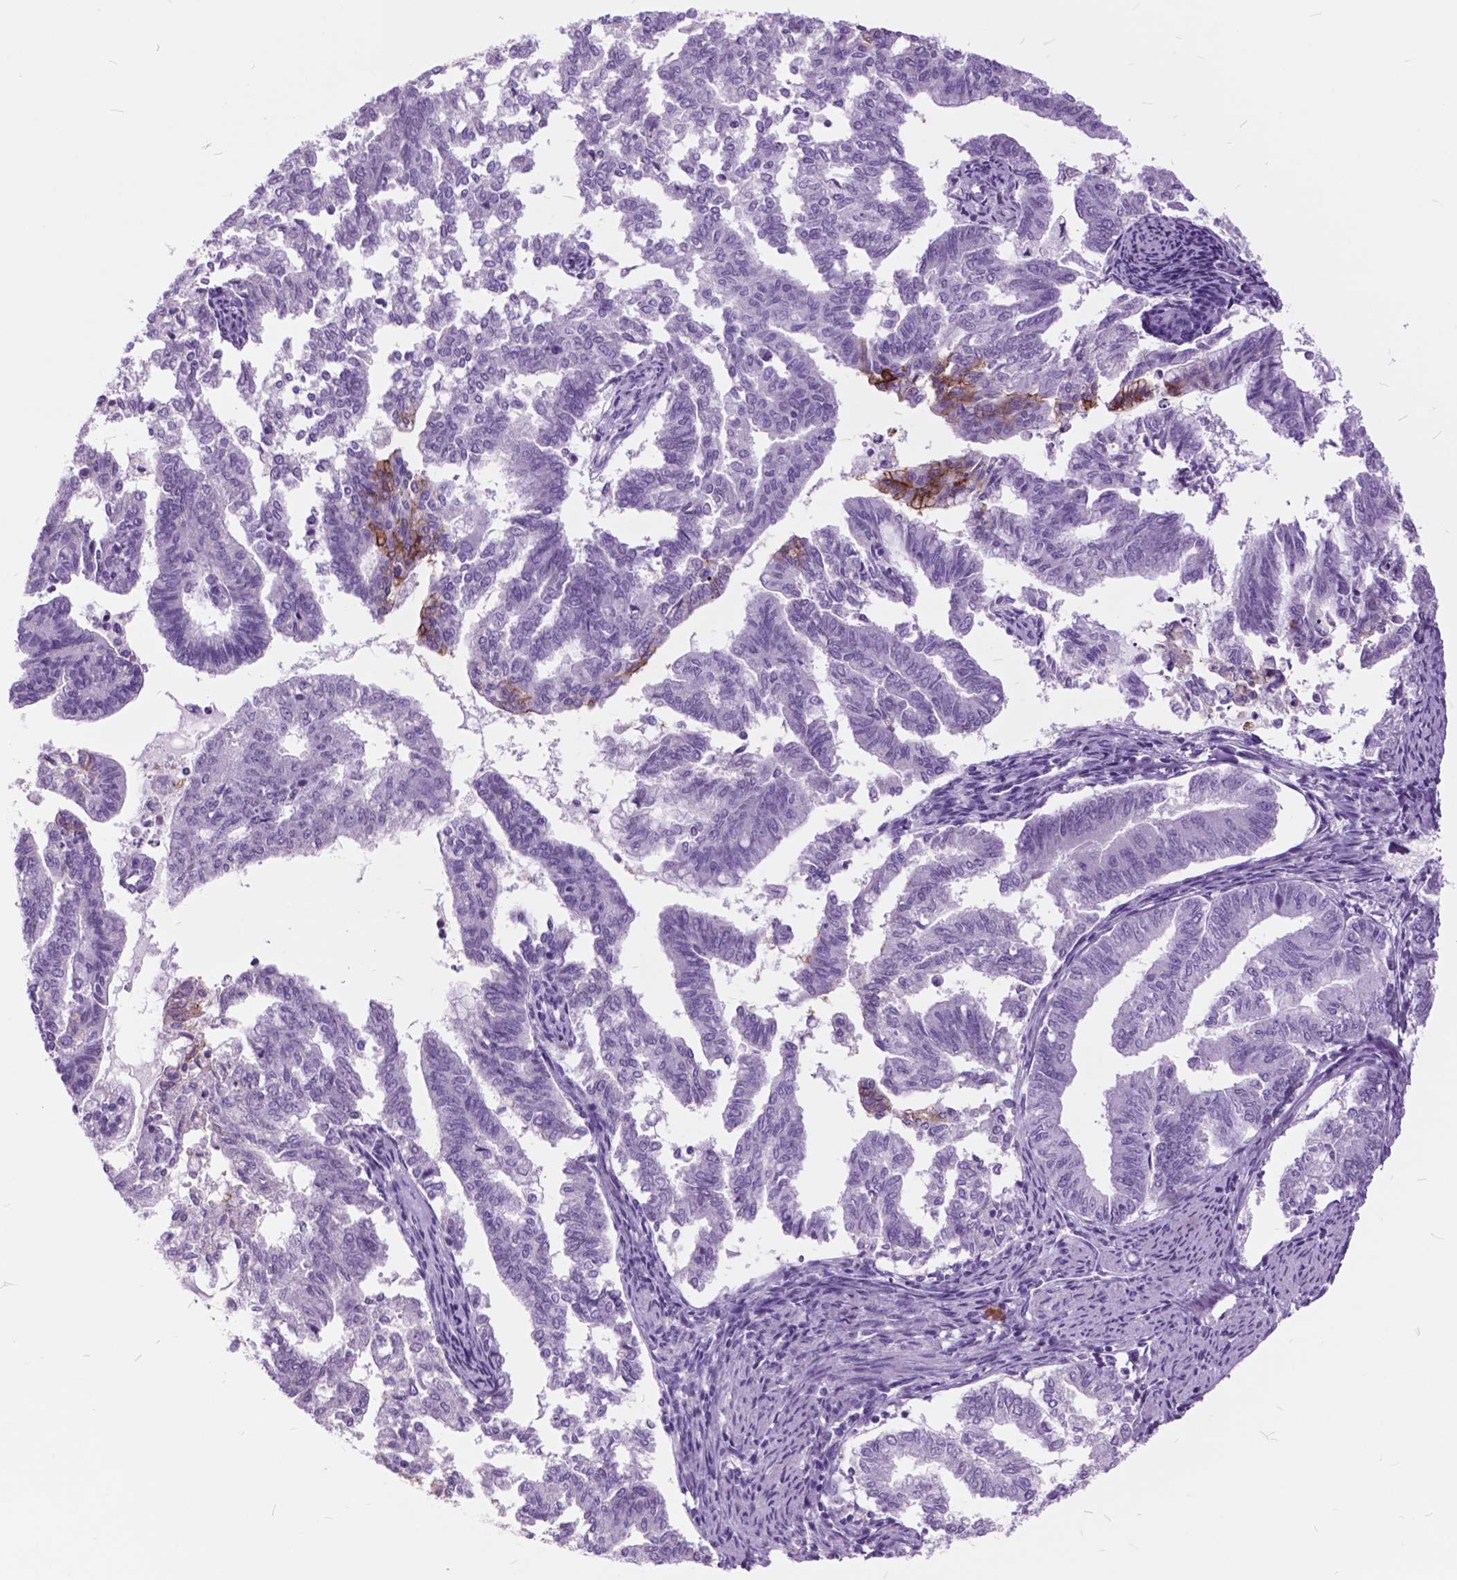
{"staining": {"intensity": "moderate", "quantity": "<25%", "location": "cytoplasmic/membranous"}, "tissue": "endometrial cancer", "cell_type": "Tumor cells", "image_type": "cancer", "snomed": [{"axis": "morphology", "description": "Adenocarcinoma, NOS"}, {"axis": "topography", "description": "Endometrium"}], "caption": "This micrograph shows immunohistochemistry (IHC) staining of endometrial cancer, with low moderate cytoplasmic/membranous expression in approximately <25% of tumor cells.", "gene": "GDF9", "patient": {"sex": "female", "age": 79}}